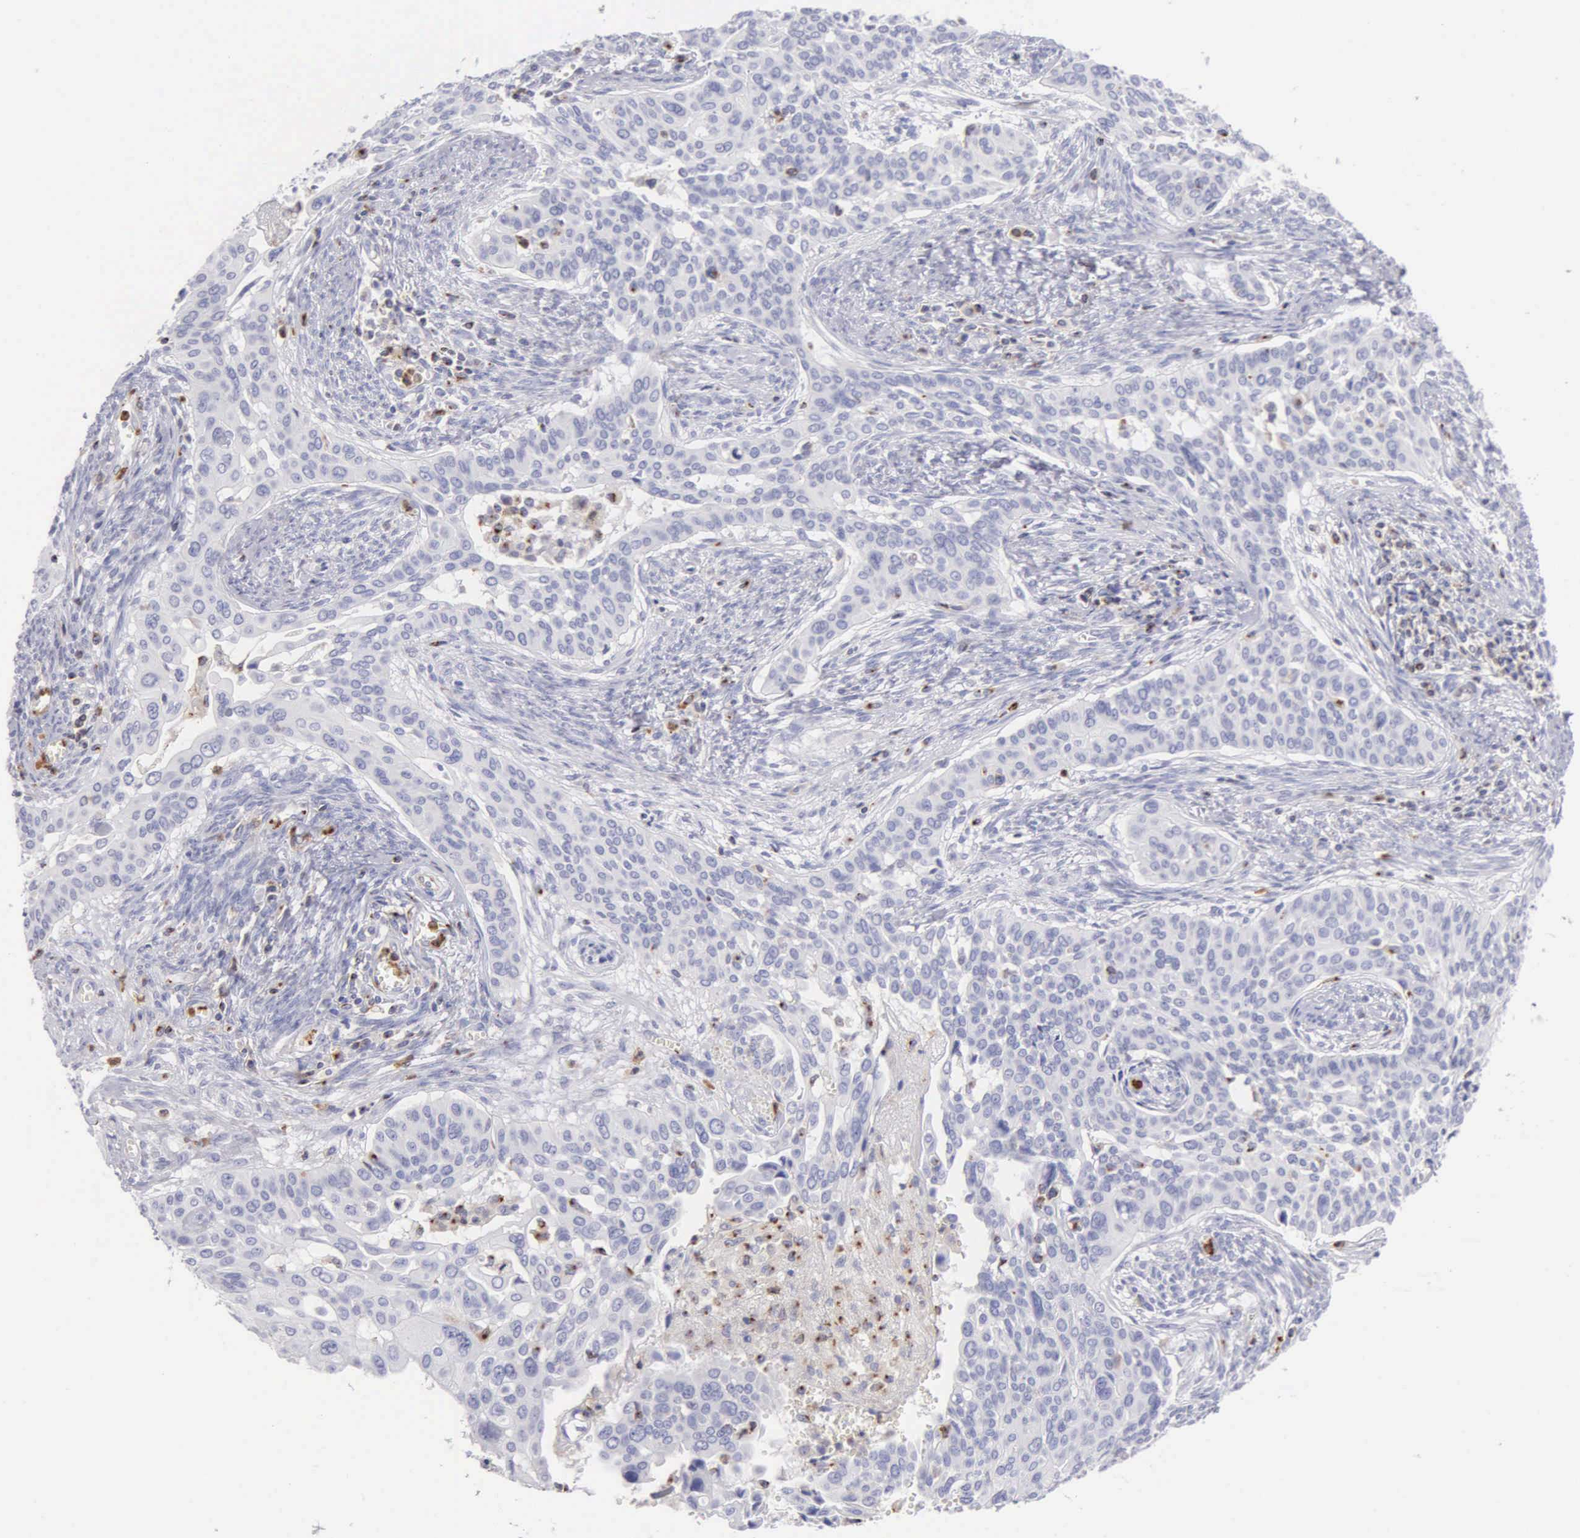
{"staining": {"intensity": "negative", "quantity": "none", "location": "none"}, "tissue": "cervical cancer", "cell_type": "Tumor cells", "image_type": "cancer", "snomed": [{"axis": "morphology", "description": "Squamous cell carcinoma, NOS"}, {"axis": "topography", "description": "Cervix"}], "caption": "A histopathology image of squamous cell carcinoma (cervical) stained for a protein reveals no brown staining in tumor cells.", "gene": "SRGN", "patient": {"sex": "female", "age": 34}}